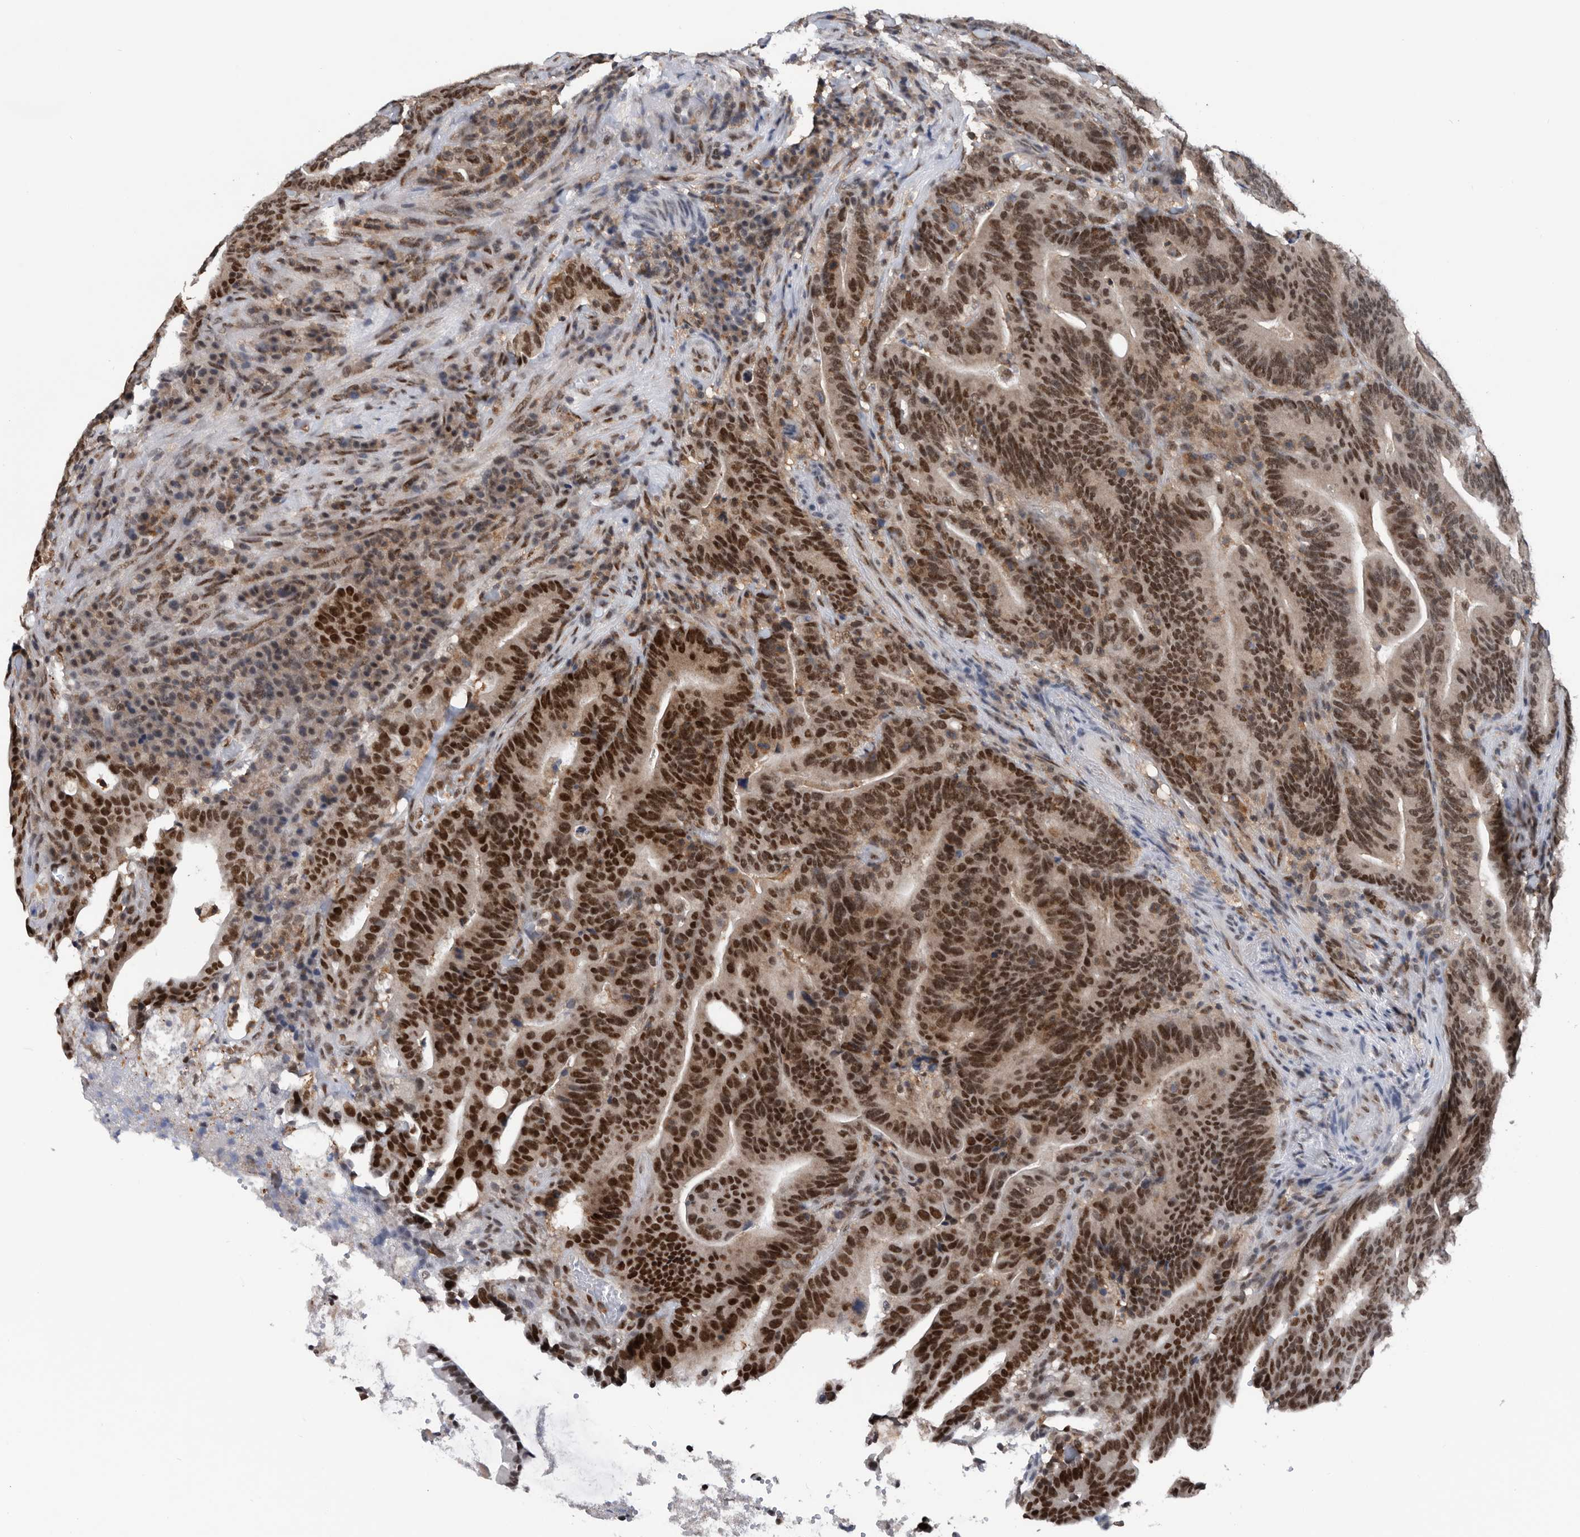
{"staining": {"intensity": "strong", "quantity": ">75%", "location": "nuclear"}, "tissue": "colorectal cancer", "cell_type": "Tumor cells", "image_type": "cancer", "snomed": [{"axis": "morphology", "description": "Adenocarcinoma, NOS"}, {"axis": "topography", "description": "Colon"}], "caption": "The histopathology image reveals a brown stain indicating the presence of a protein in the nuclear of tumor cells in adenocarcinoma (colorectal). (DAB (3,3'-diaminobenzidine) IHC with brightfield microscopy, high magnification).", "gene": "ZNF260", "patient": {"sex": "female", "age": 66}}